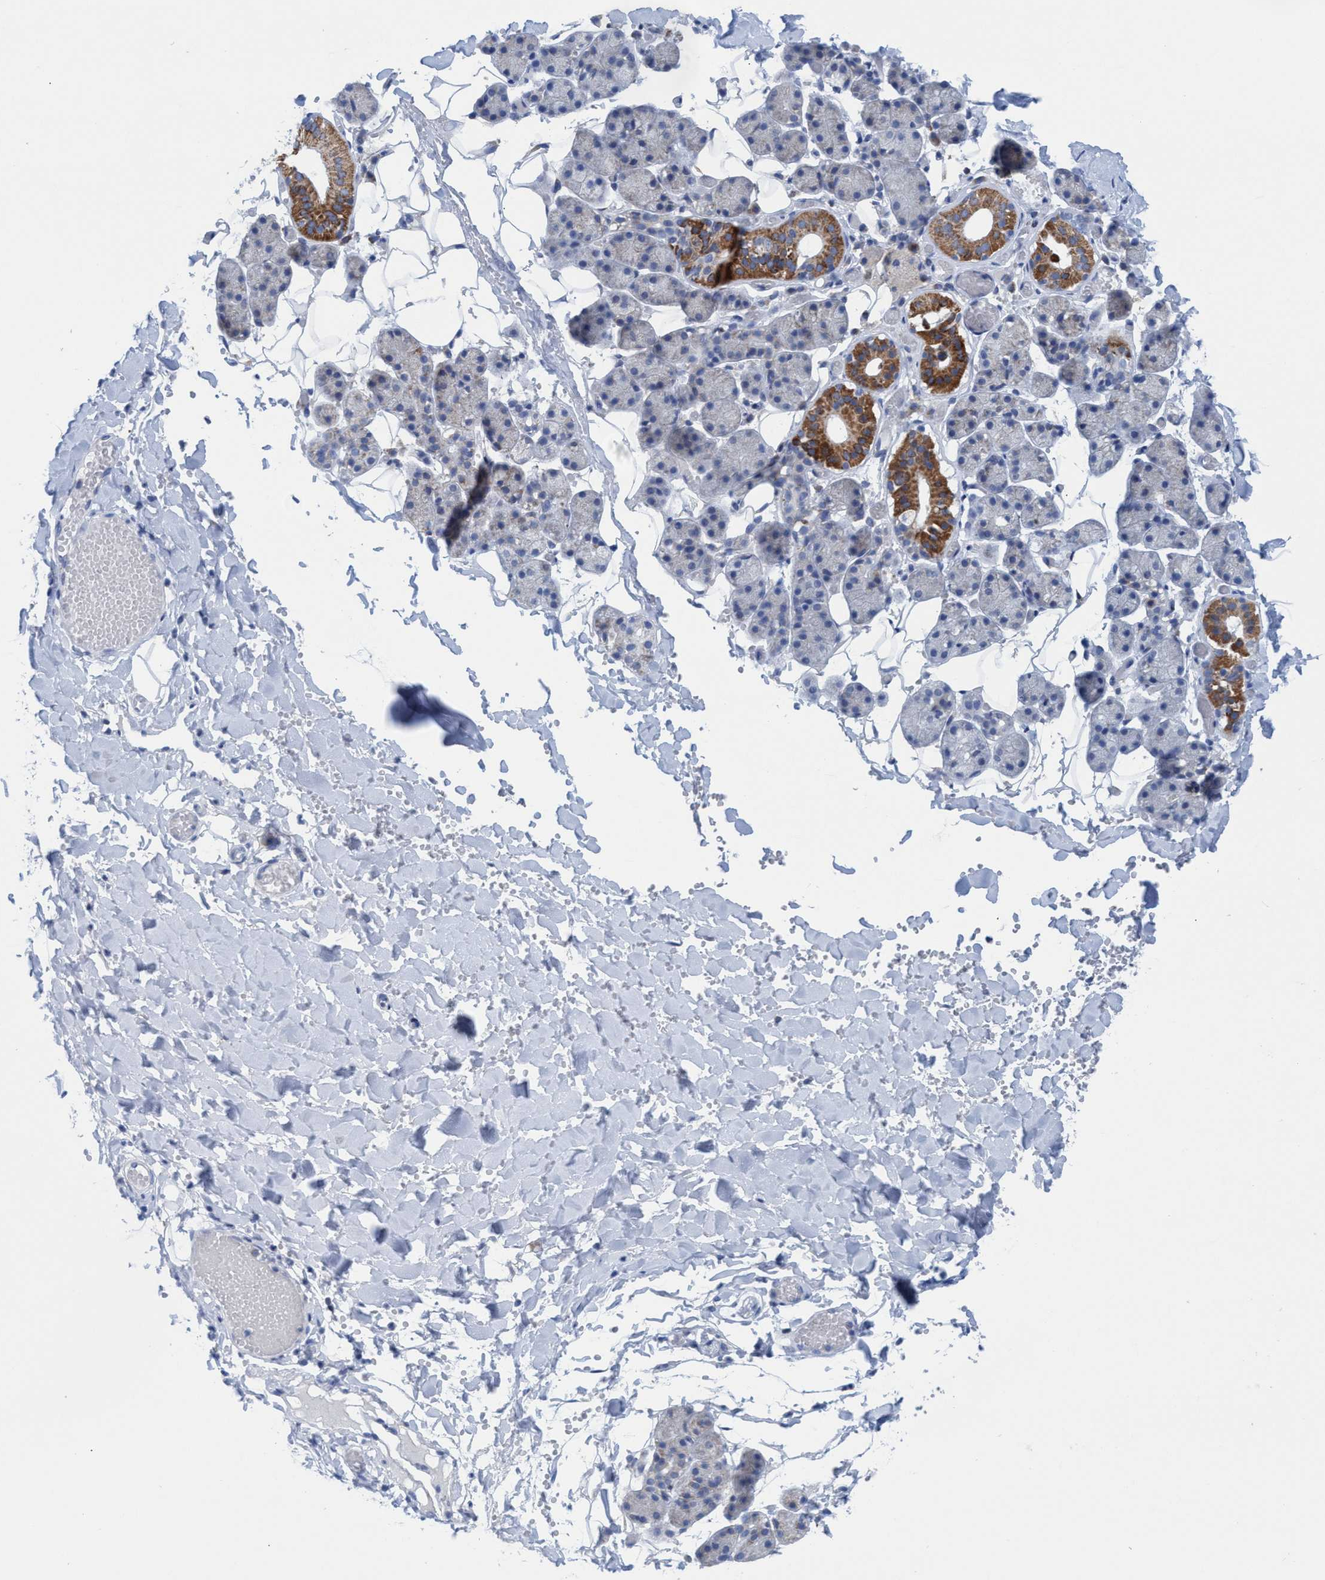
{"staining": {"intensity": "moderate", "quantity": "<25%", "location": "cytoplasmic/membranous"}, "tissue": "salivary gland", "cell_type": "Glandular cells", "image_type": "normal", "snomed": [{"axis": "morphology", "description": "Normal tissue, NOS"}, {"axis": "topography", "description": "Salivary gland"}], "caption": "IHC image of unremarkable human salivary gland stained for a protein (brown), which exhibits low levels of moderate cytoplasmic/membranous positivity in about <25% of glandular cells.", "gene": "GGA3", "patient": {"sex": "female", "age": 33}}